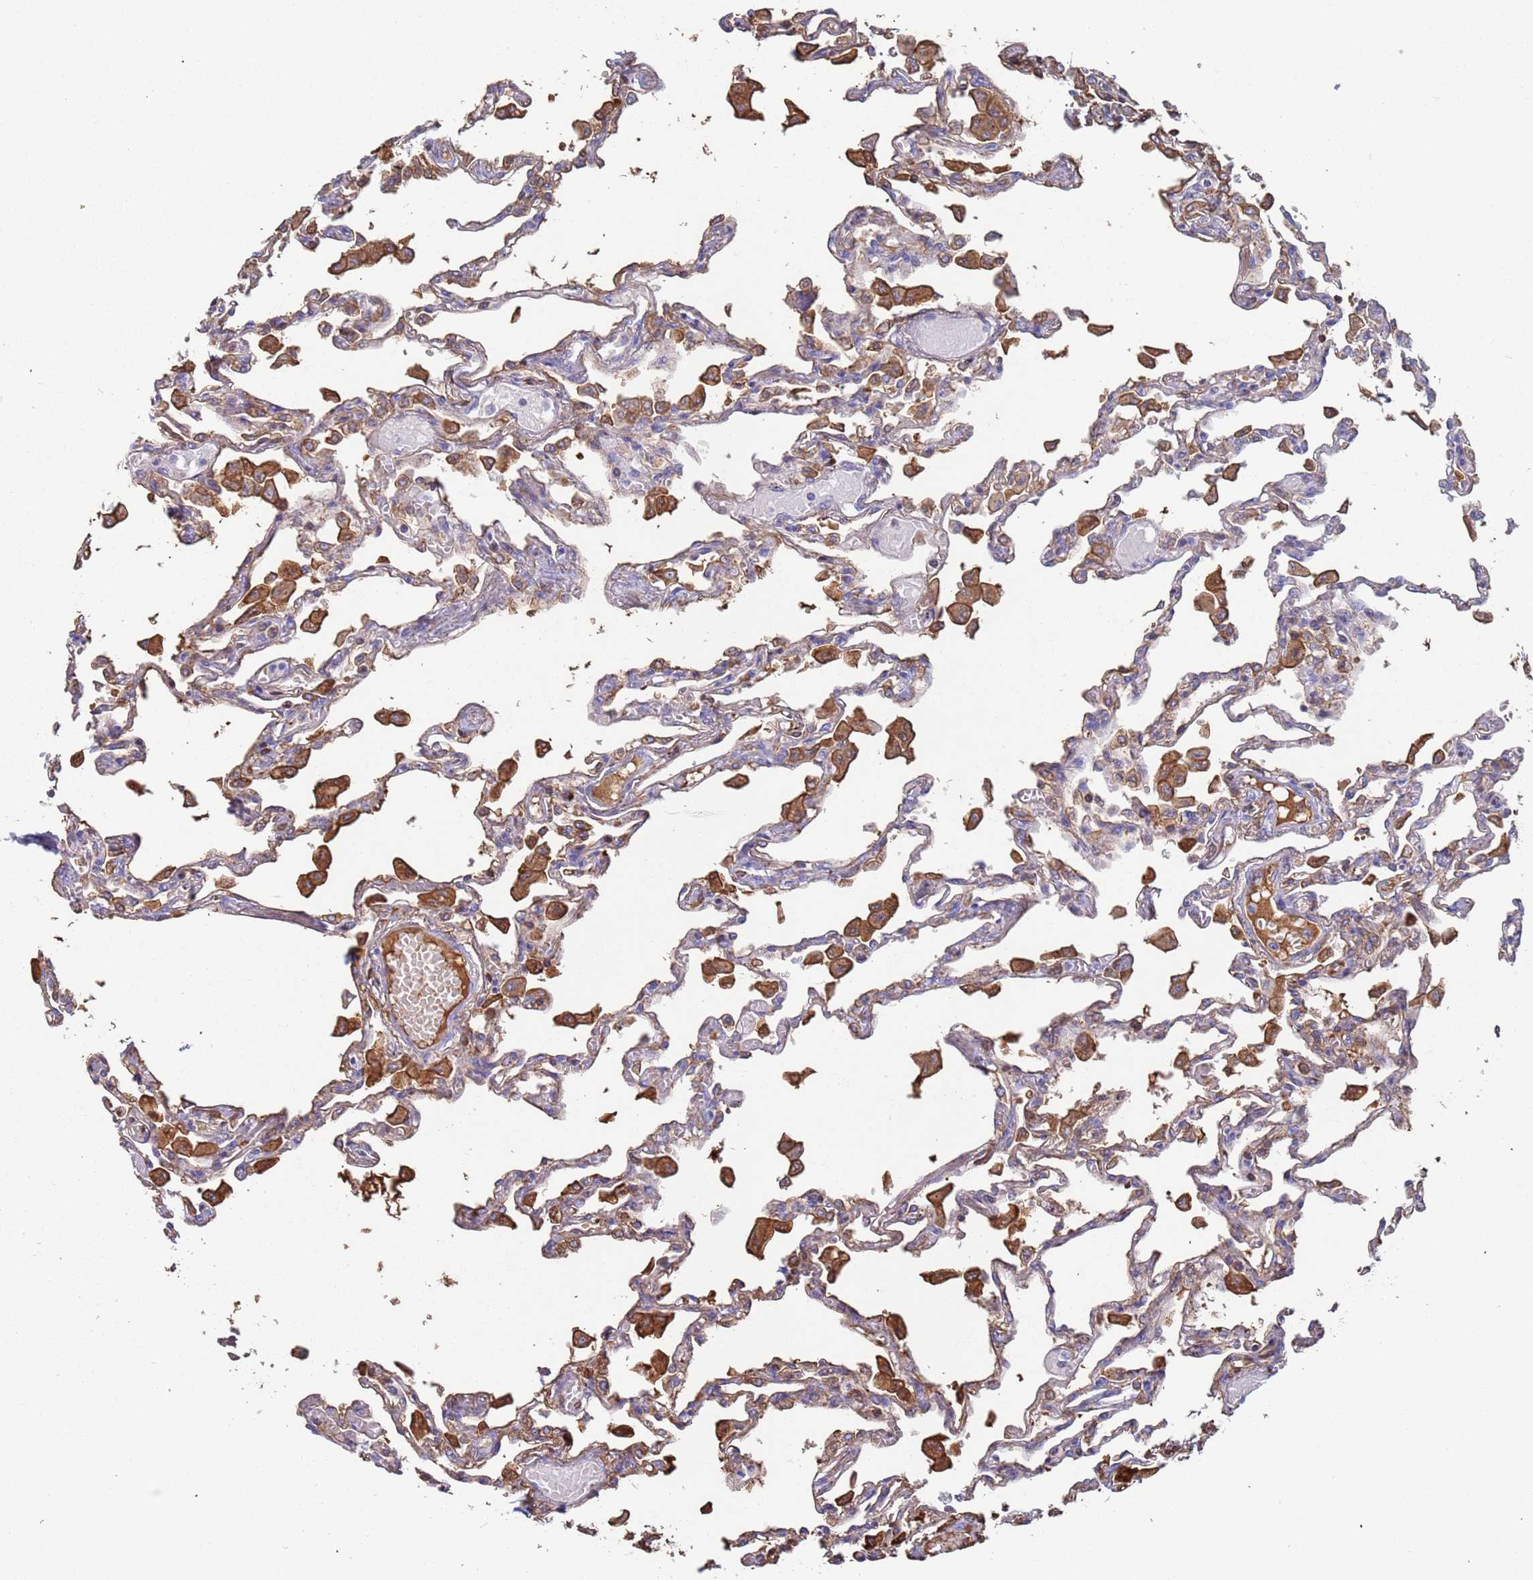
{"staining": {"intensity": "strong", "quantity": "<25%", "location": "cytoplasmic/membranous"}, "tissue": "lung", "cell_type": "Alveolar cells", "image_type": "normal", "snomed": [{"axis": "morphology", "description": "Normal tissue, NOS"}, {"axis": "topography", "description": "Bronchus"}, {"axis": "topography", "description": "Lung"}], "caption": "Alveolar cells exhibit strong cytoplasmic/membranous expression in about <25% of cells in benign lung.", "gene": "CYSLTR2", "patient": {"sex": "female", "age": 49}}